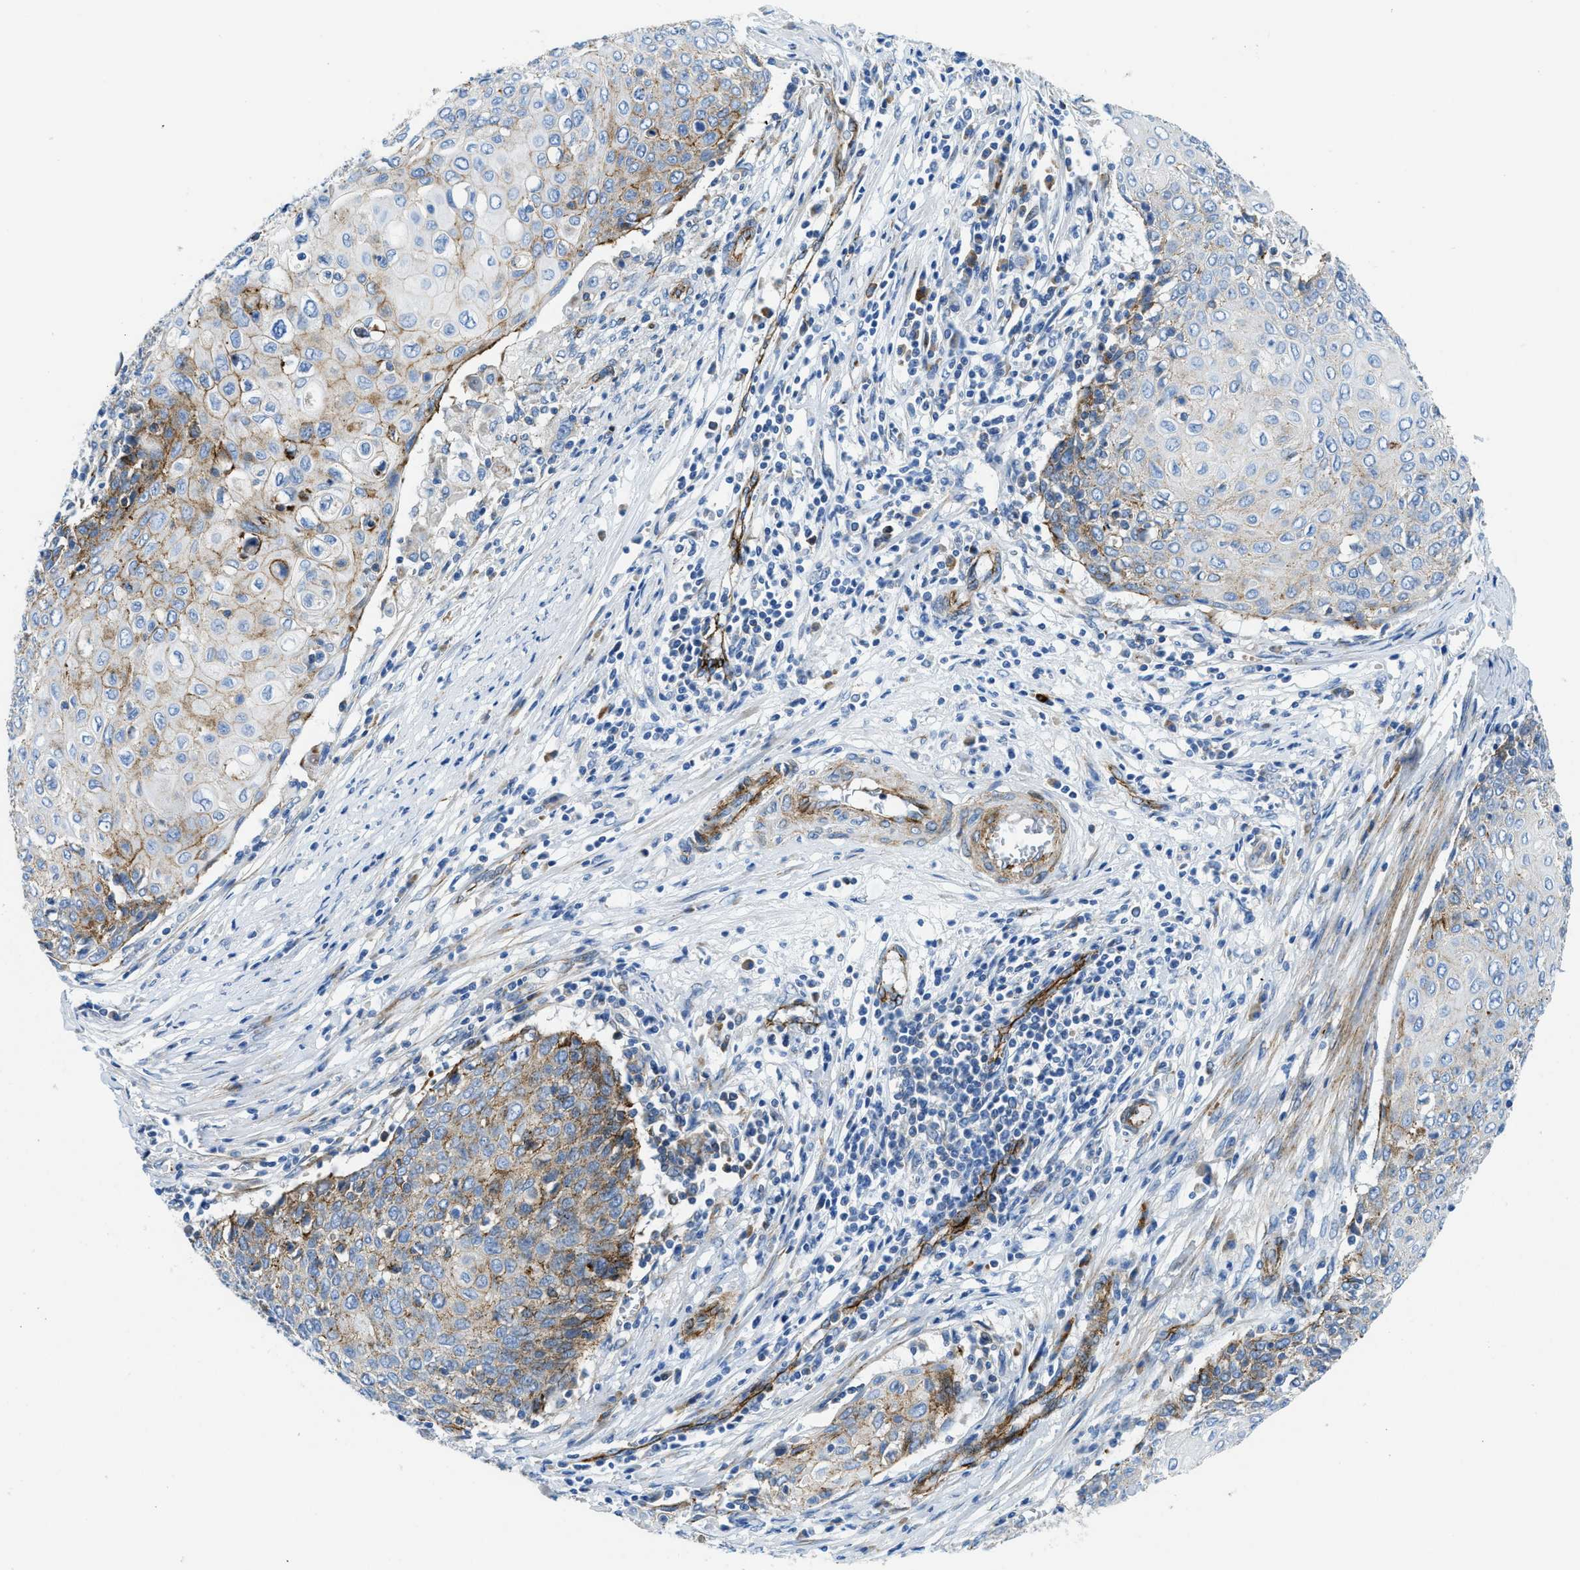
{"staining": {"intensity": "moderate", "quantity": "<25%", "location": "cytoplasmic/membranous"}, "tissue": "cervical cancer", "cell_type": "Tumor cells", "image_type": "cancer", "snomed": [{"axis": "morphology", "description": "Squamous cell carcinoma, NOS"}, {"axis": "topography", "description": "Cervix"}], "caption": "Immunohistochemical staining of squamous cell carcinoma (cervical) shows low levels of moderate cytoplasmic/membranous staining in about <25% of tumor cells.", "gene": "CUTA", "patient": {"sex": "female", "age": 39}}